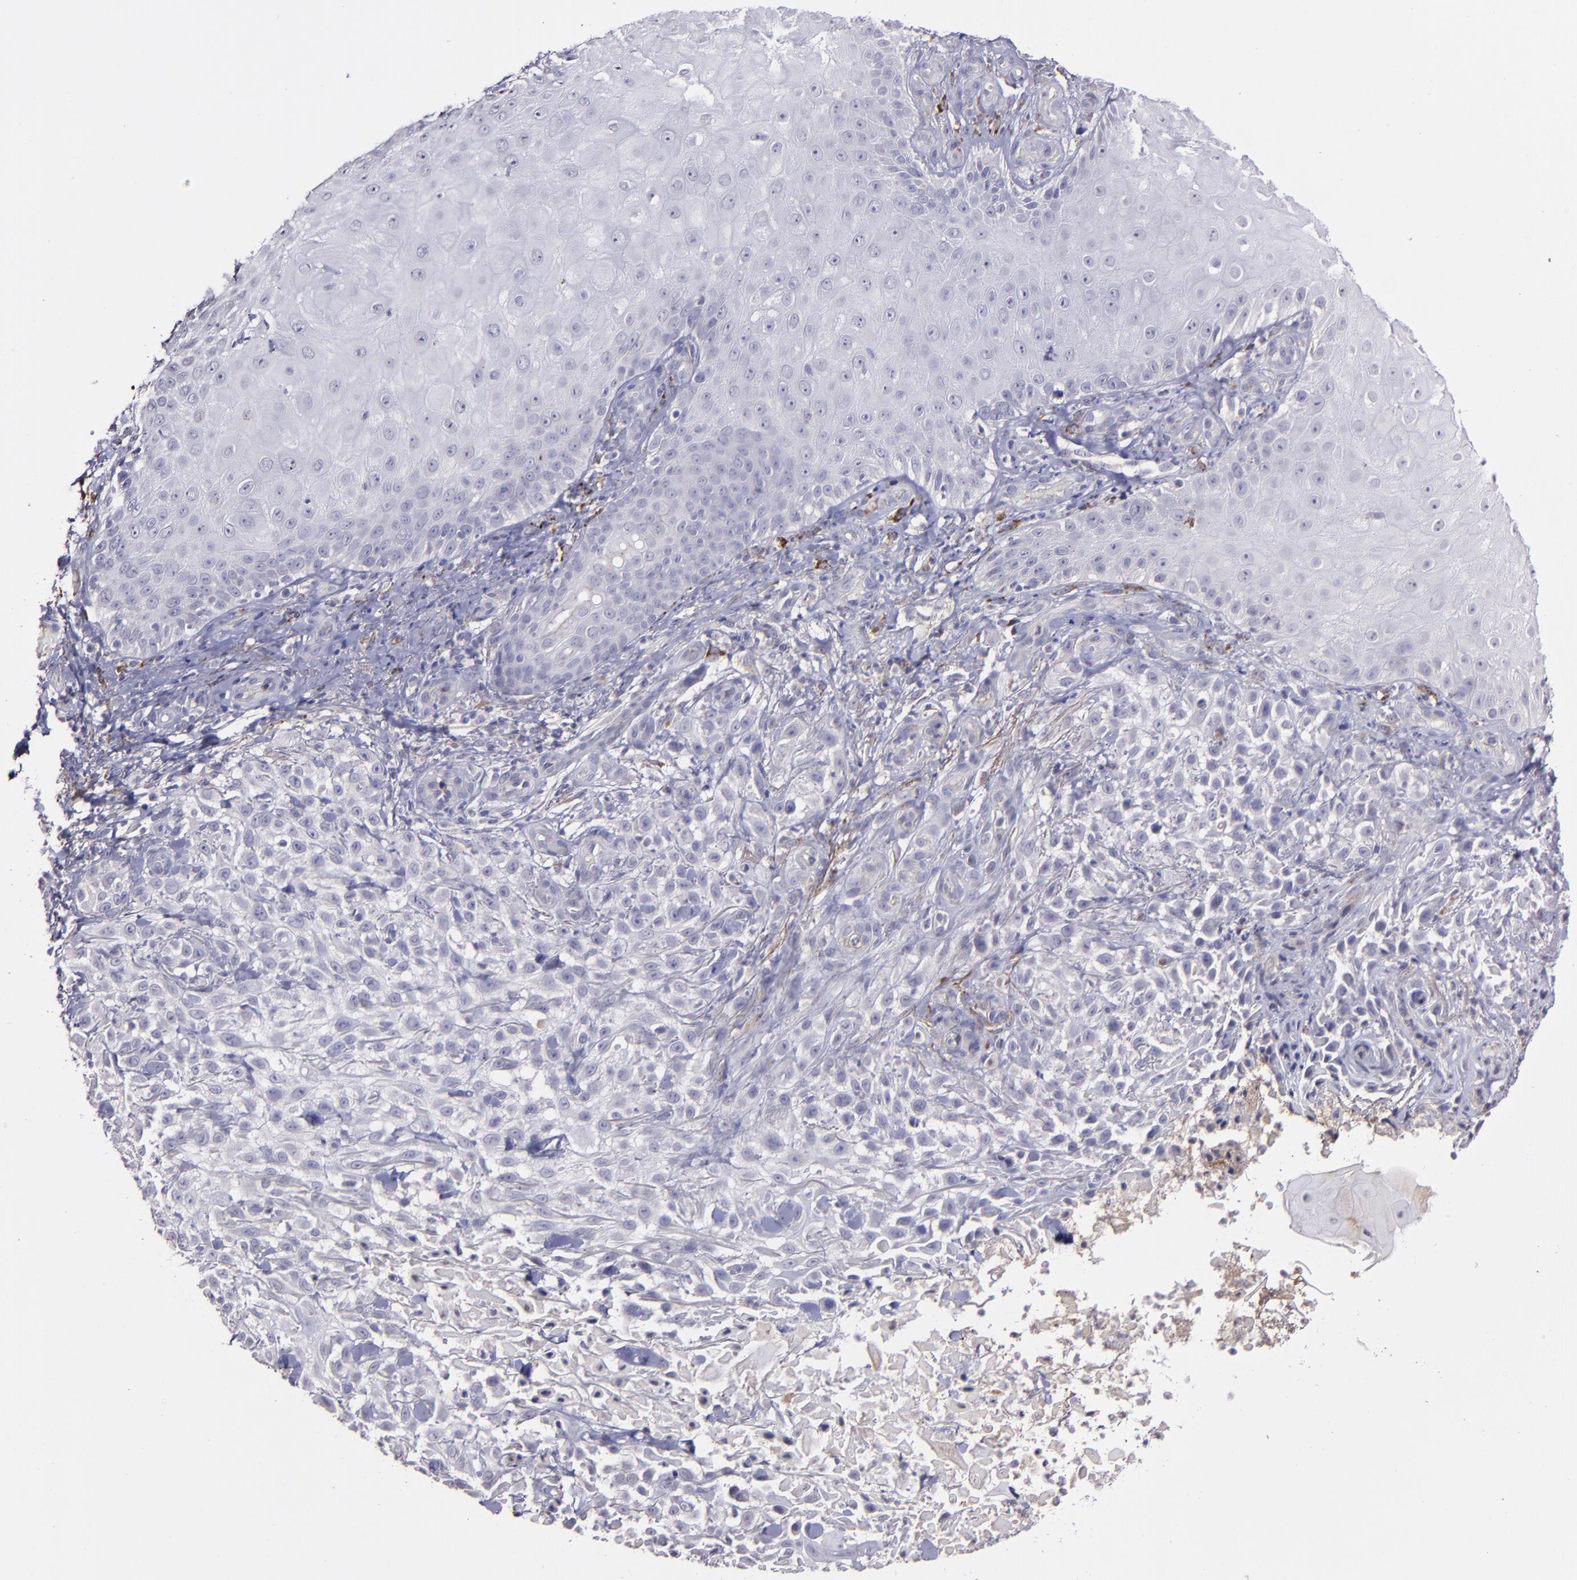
{"staining": {"intensity": "negative", "quantity": "none", "location": "none"}, "tissue": "skin cancer", "cell_type": "Tumor cells", "image_type": "cancer", "snomed": [{"axis": "morphology", "description": "Squamous cell carcinoma, NOS"}, {"axis": "topography", "description": "Skin"}], "caption": "Tumor cells are negative for protein expression in human skin cancer (squamous cell carcinoma).", "gene": "MASP1", "patient": {"sex": "female", "age": 42}}